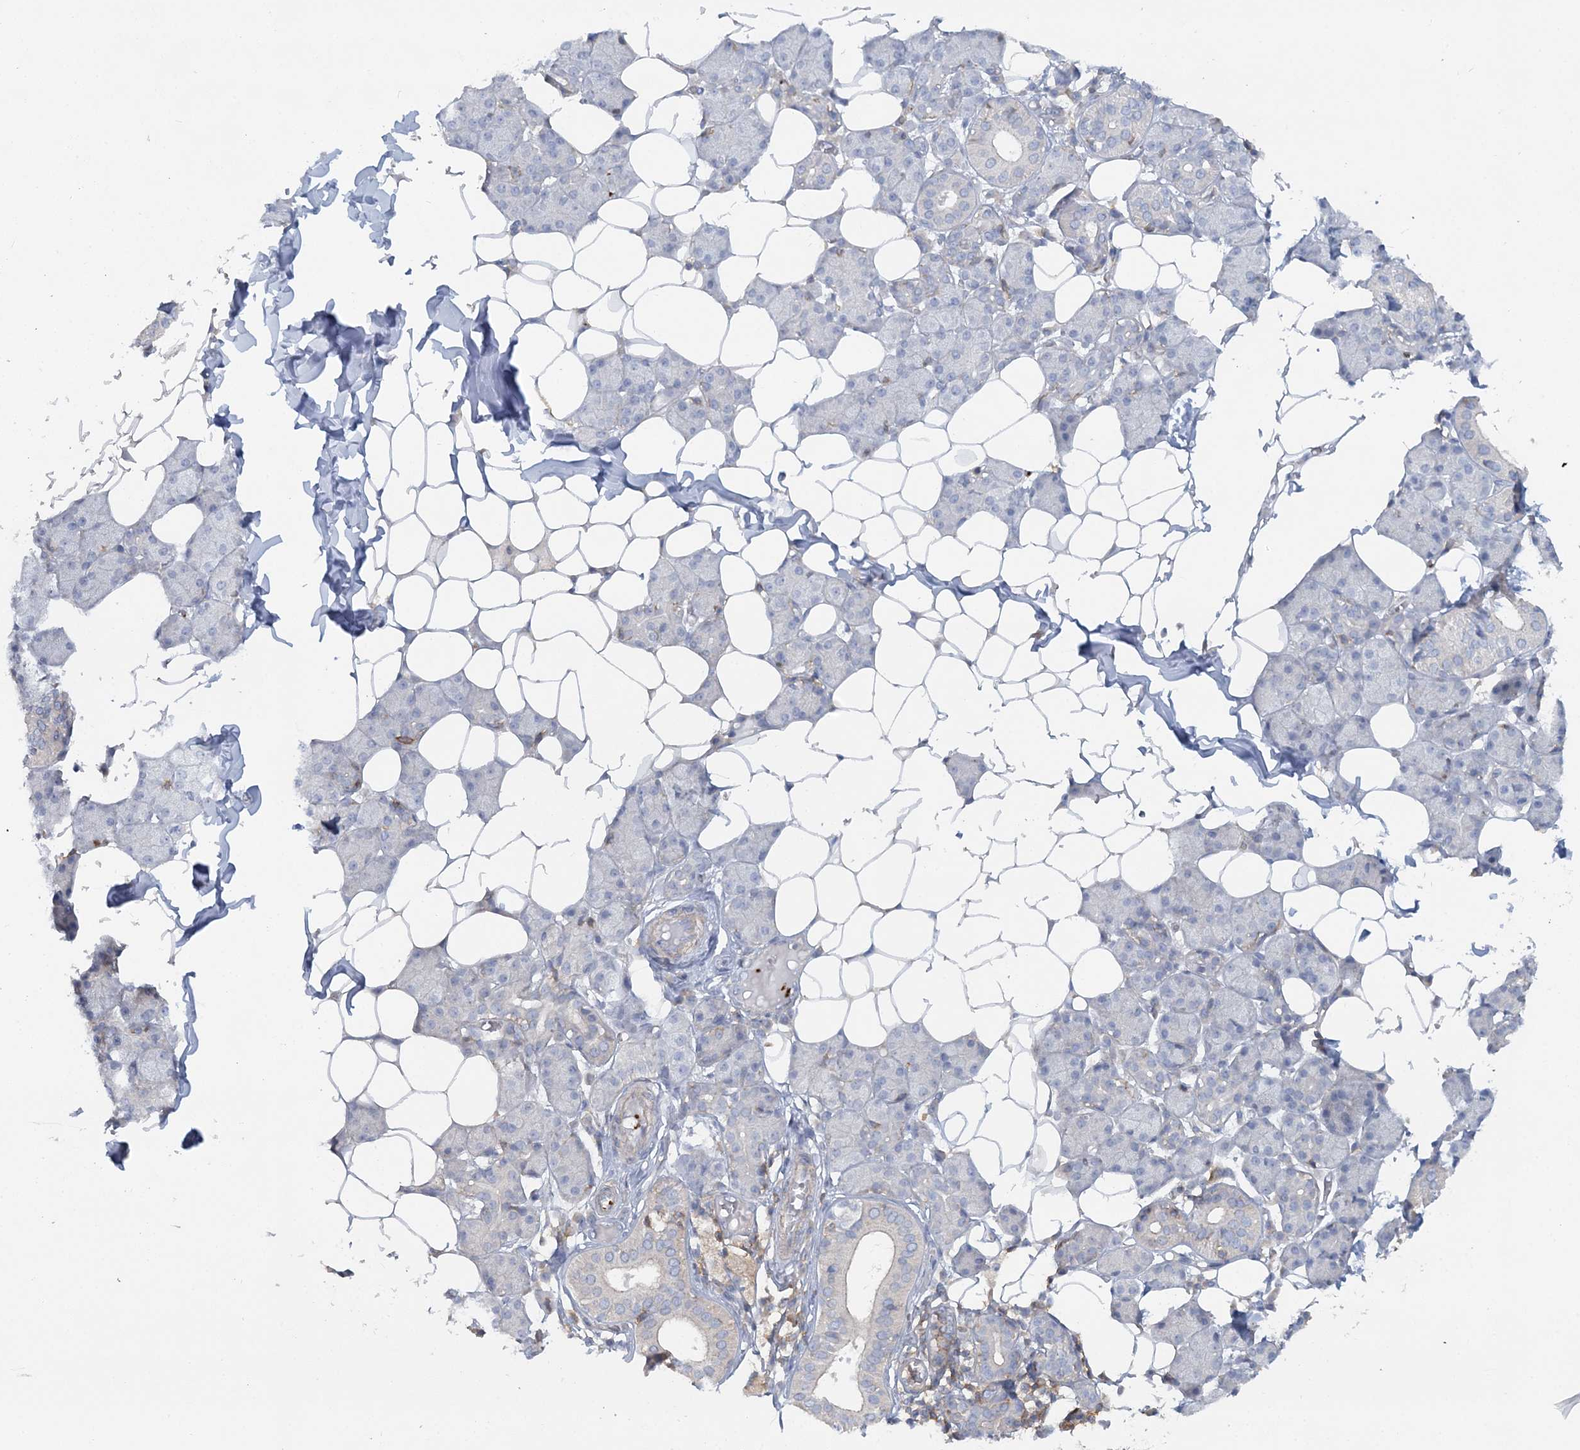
{"staining": {"intensity": "weak", "quantity": "<25%", "location": "cytoplasmic/membranous"}, "tissue": "salivary gland", "cell_type": "Glandular cells", "image_type": "normal", "snomed": [{"axis": "morphology", "description": "Normal tissue, NOS"}, {"axis": "topography", "description": "Salivary gland"}], "caption": "The histopathology image shows no staining of glandular cells in normal salivary gland.", "gene": "CUEDC2", "patient": {"sex": "female", "age": 33}}